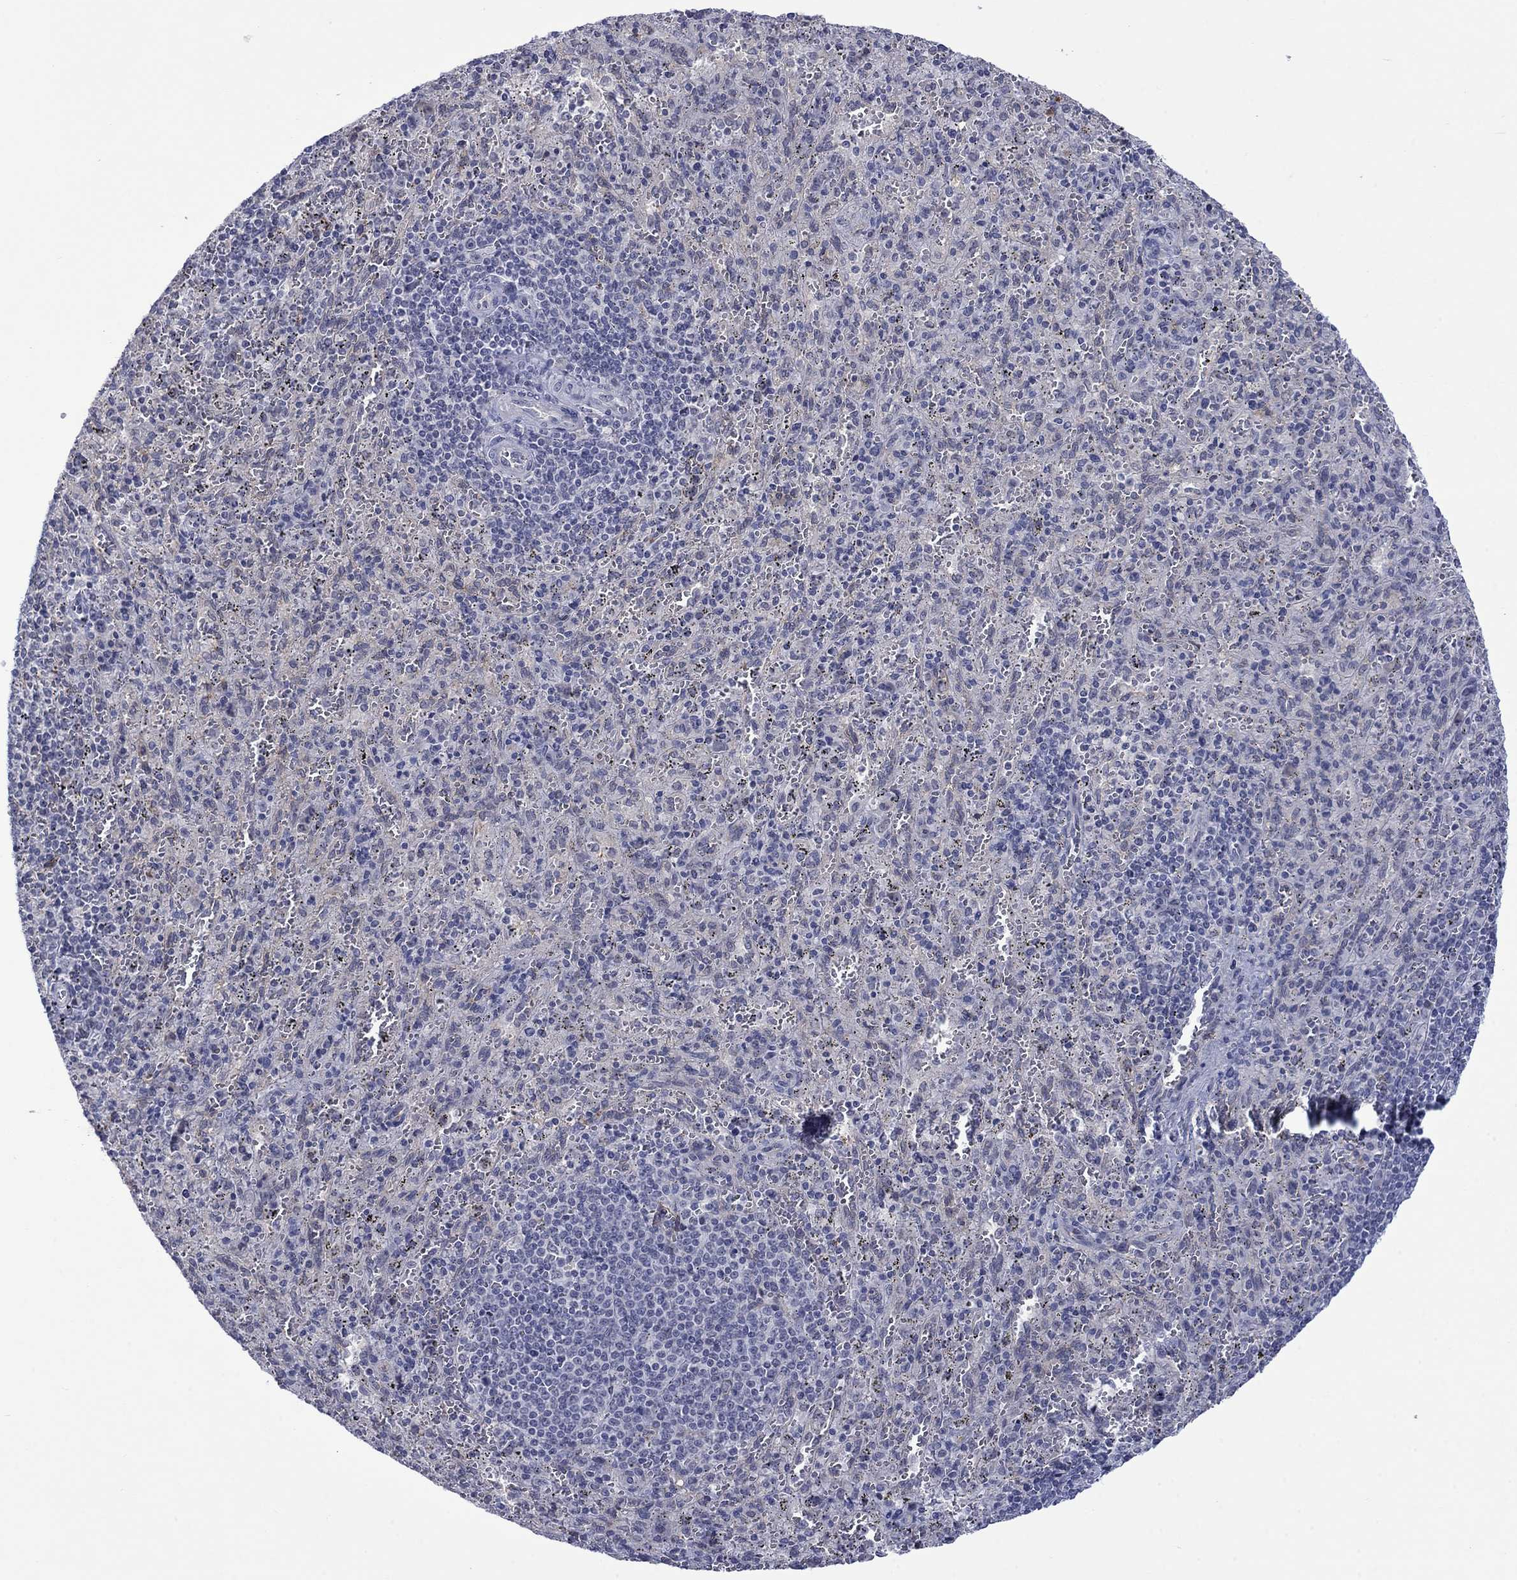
{"staining": {"intensity": "weak", "quantity": "25%-75%", "location": "cytoplasmic/membranous"}, "tissue": "spleen", "cell_type": "Cells in red pulp", "image_type": "normal", "snomed": [{"axis": "morphology", "description": "Normal tissue, NOS"}, {"axis": "topography", "description": "Spleen"}], "caption": "A brown stain shows weak cytoplasmic/membranous expression of a protein in cells in red pulp of normal human spleen.", "gene": "NSMF", "patient": {"sex": "male", "age": 57}}